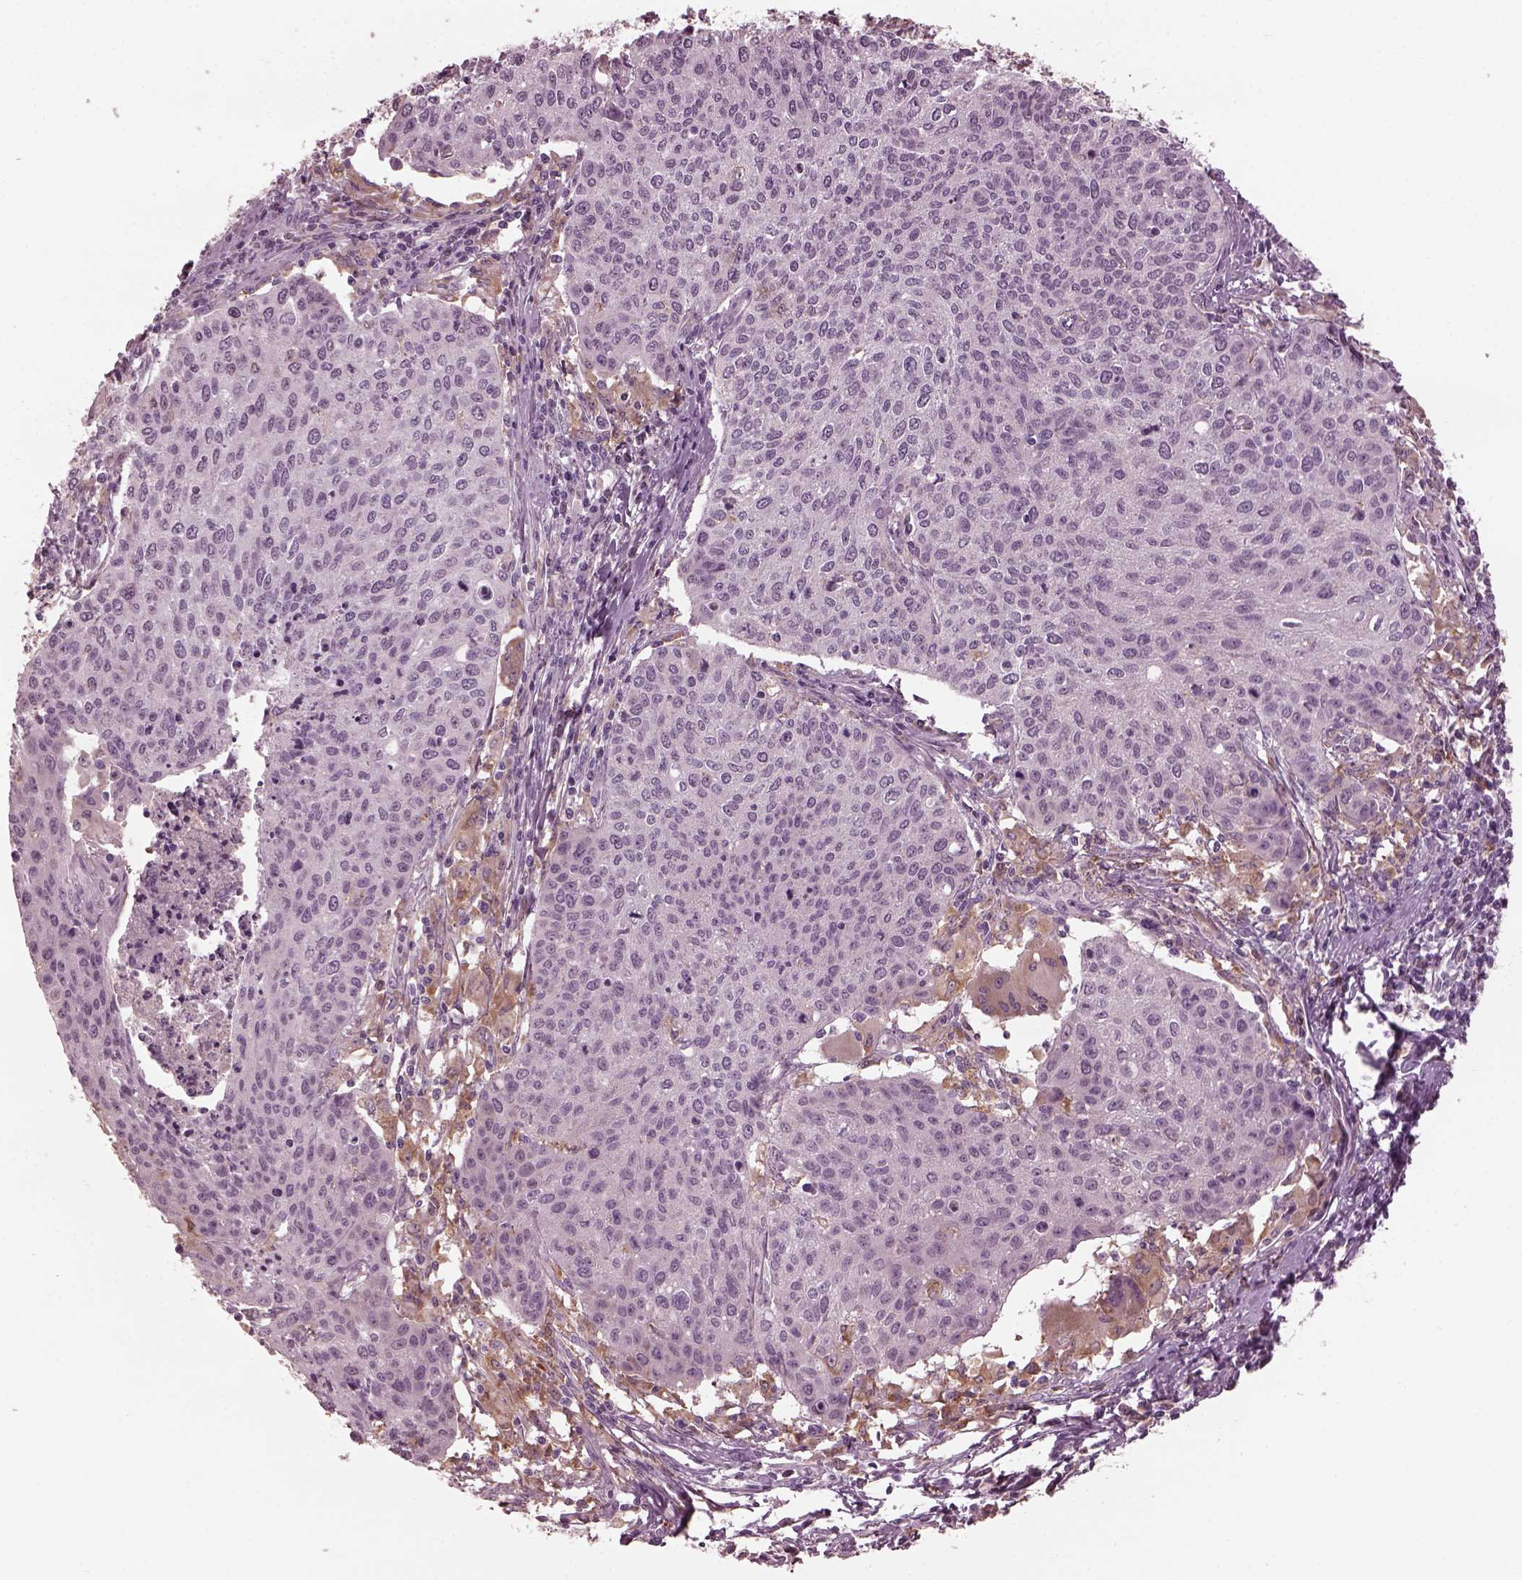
{"staining": {"intensity": "negative", "quantity": "none", "location": "none"}, "tissue": "cervical cancer", "cell_type": "Tumor cells", "image_type": "cancer", "snomed": [{"axis": "morphology", "description": "Squamous cell carcinoma, NOS"}, {"axis": "topography", "description": "Cervix"}], "caption": "DAB immunohistochemical staining of human cervical cancer exhibits no significant expression in tumor cells. Brightfield microscopy of IHC stained with DAB (3,3'-diaminobenzidine) (brown) and hematoxylin (blue), captured at high magnification.", "gene": "PSTPIP2", "patient": {"sex": "female", "age": 38}}